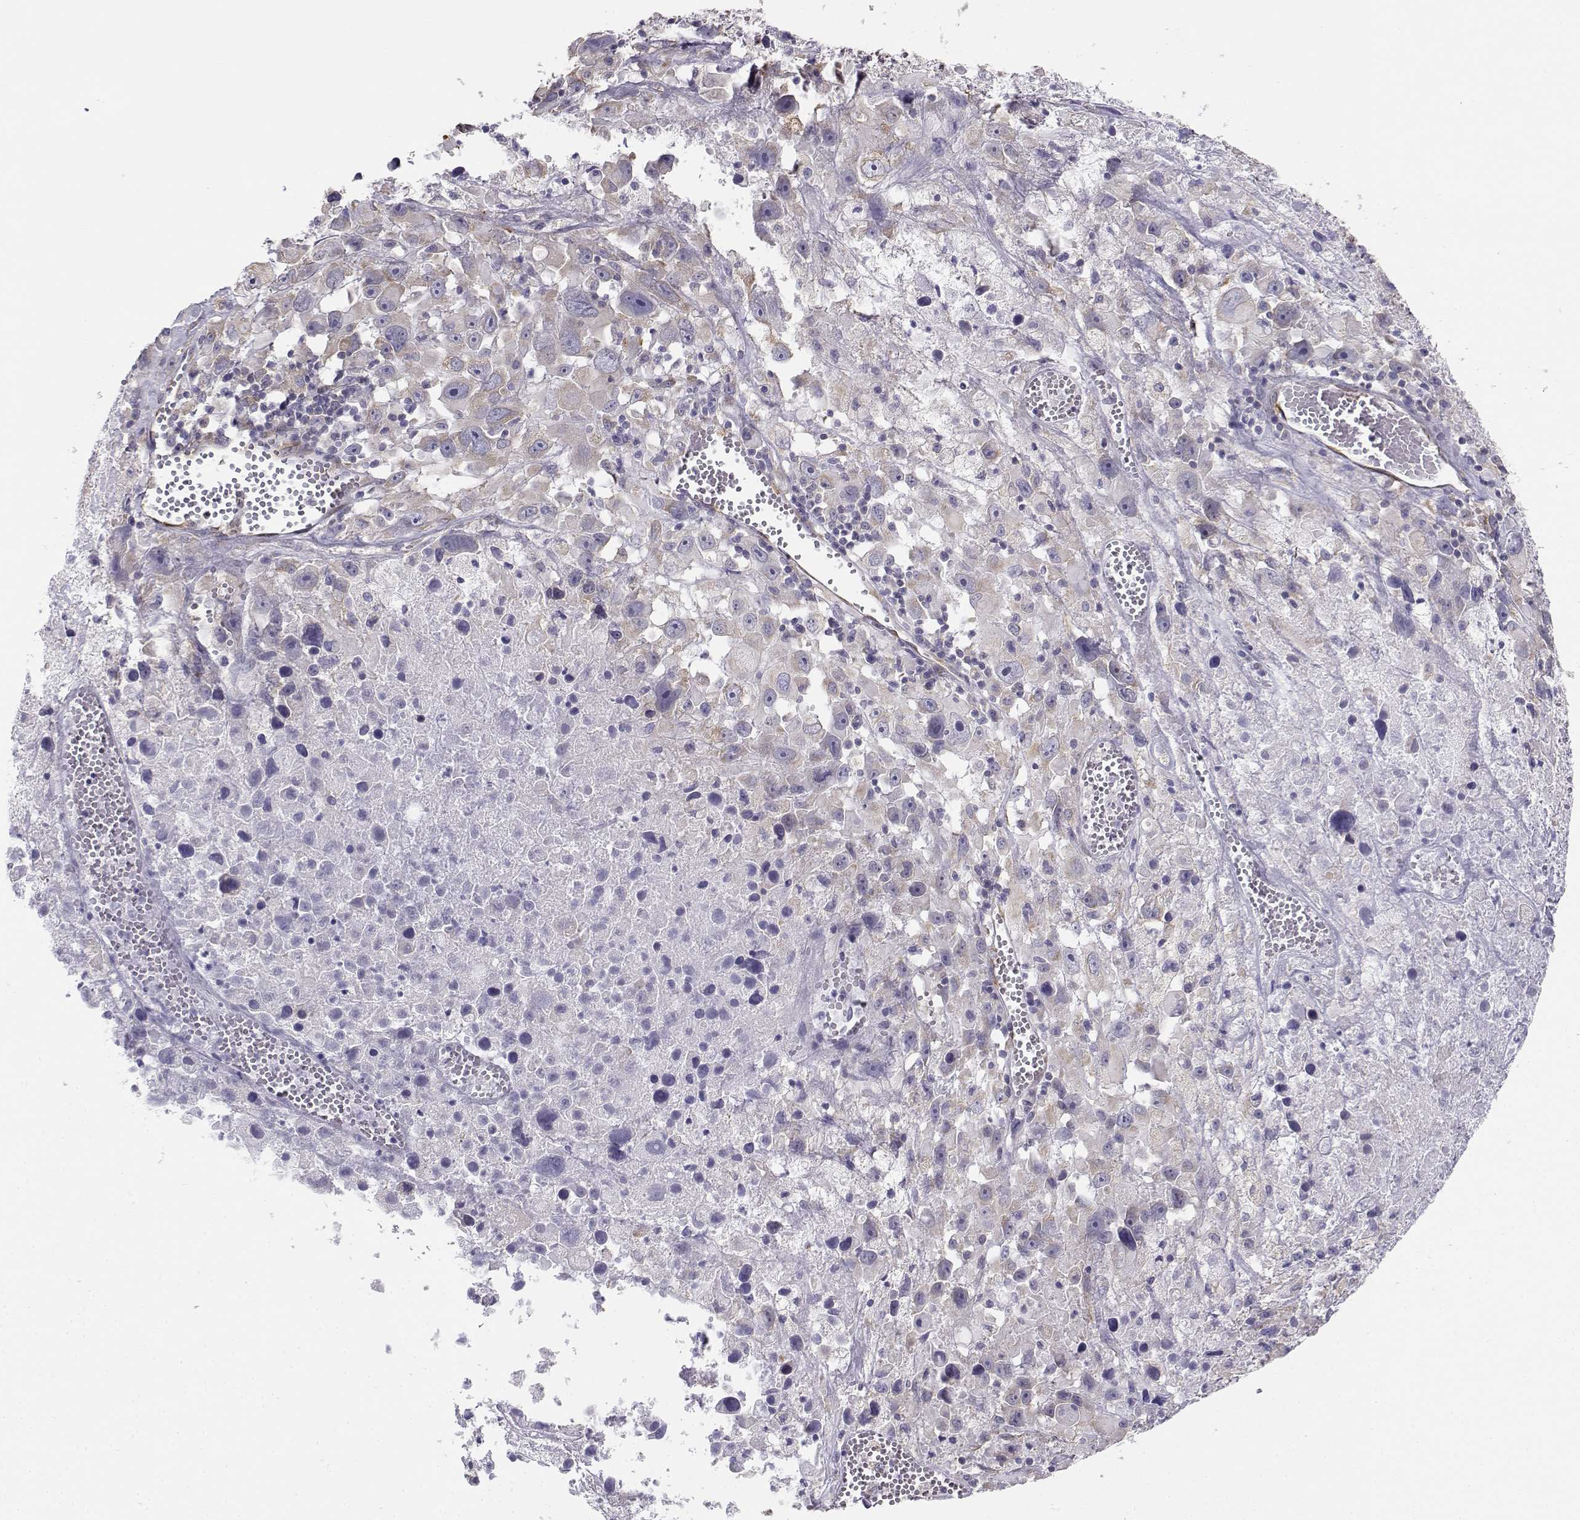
{"staining": {"intensity": "weak", "quantity": "<25%", "location": "cytoplasmic/membranous"}, "tissue": "melanoma", "cell_type": "Tumor cells", "image_type": "cancer", "snomed": [{"axis": "morphology", "description": "Malignant melanoma, Metastatic site"}, {"axis": "topography", "description": "Lymph node"}], "caption": "IHC of human malignant melanoma (metastatic site) shows no expression in tumor cells.", "gene": "BEND6", "patient": {"sex": "male", "age": 50}}